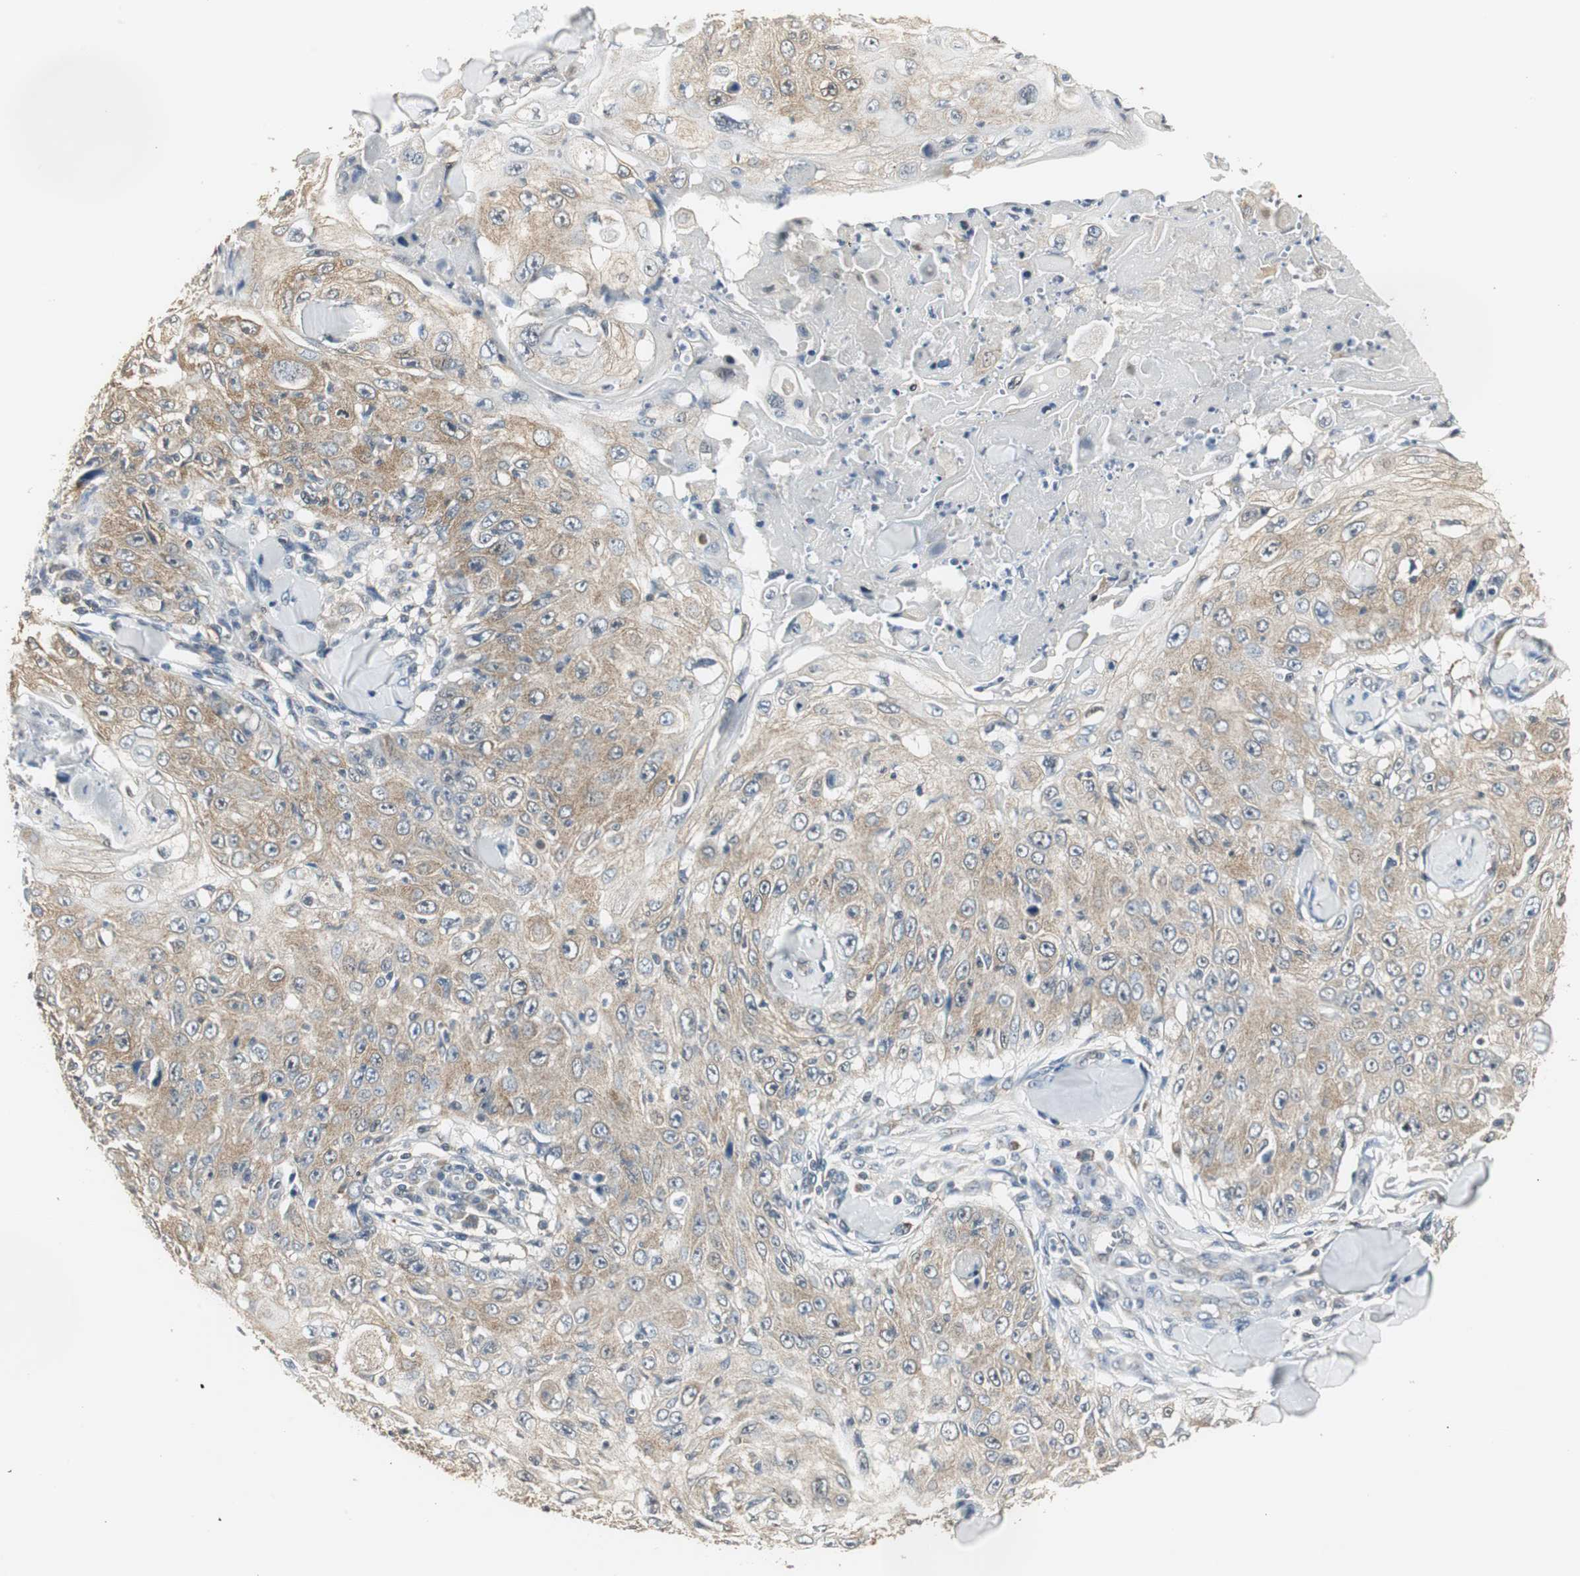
{"staining": {"intensity": "moderate", "quantity": ">75%", "location": "cytoplasmic/membranous"}, "tissue": "skin cancer", "cell_type": "Tumor cells", "image_type": "cancer", "snomed": [{"axis": "morphology", "description": "Squamous cell carcinoma, NOS"}, {"axis": "topography", "description": "Skin"}], "caption": "Immunohistochemical staining of skin squamous cell carcinoma exhibits moderate cytoplasmic/membranous protein staining in approximately >75% of tumor cells.", "gene": "CCT5", "patient": {"sex": "male", "age": 86}}